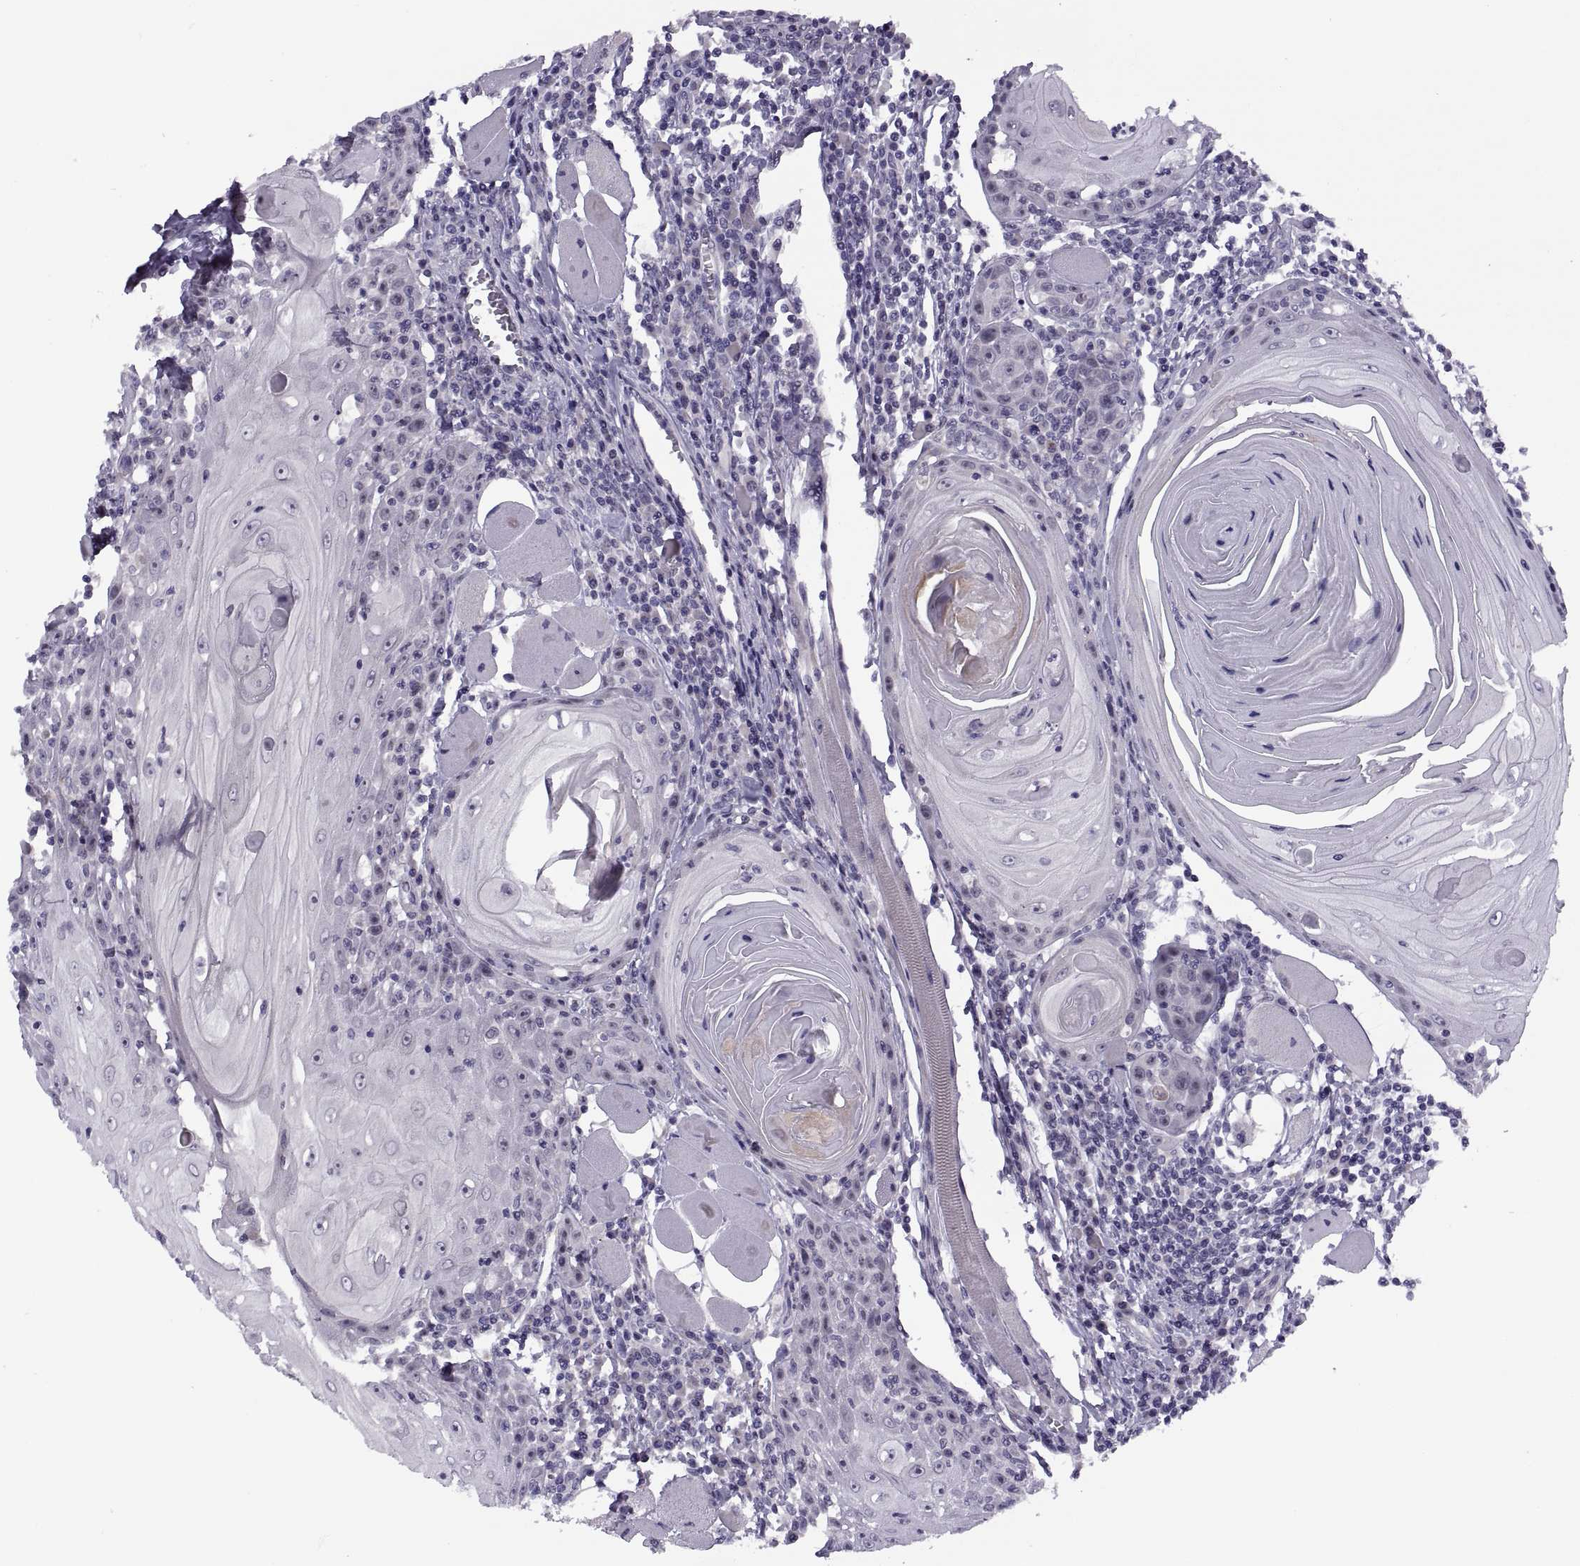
{"staining": {"intensity": "negative", "quantity": "none", "location": "none"}, "tissue": "head and neck cancer", "cell_type": "Tumor cells", "image_type": "cancer", "snomed": [{"axis": "morphology", "description": "Normal tissue, NOS"}, {"axis": "morphology", "description": "Squamous cell carcinoma, NOS"}, {"axis": "topography", "description": "Oral tissue"}, {"axis": "topography", "description": "Head-Neck"}], "caption": "Head and neck squamous cell carcinoma stained for a protein using immunohistochemistry (IHC) shows no staining tumor cells.", "gene": "MAGEB1", "patient": {"sex": "male", "age": 52}}